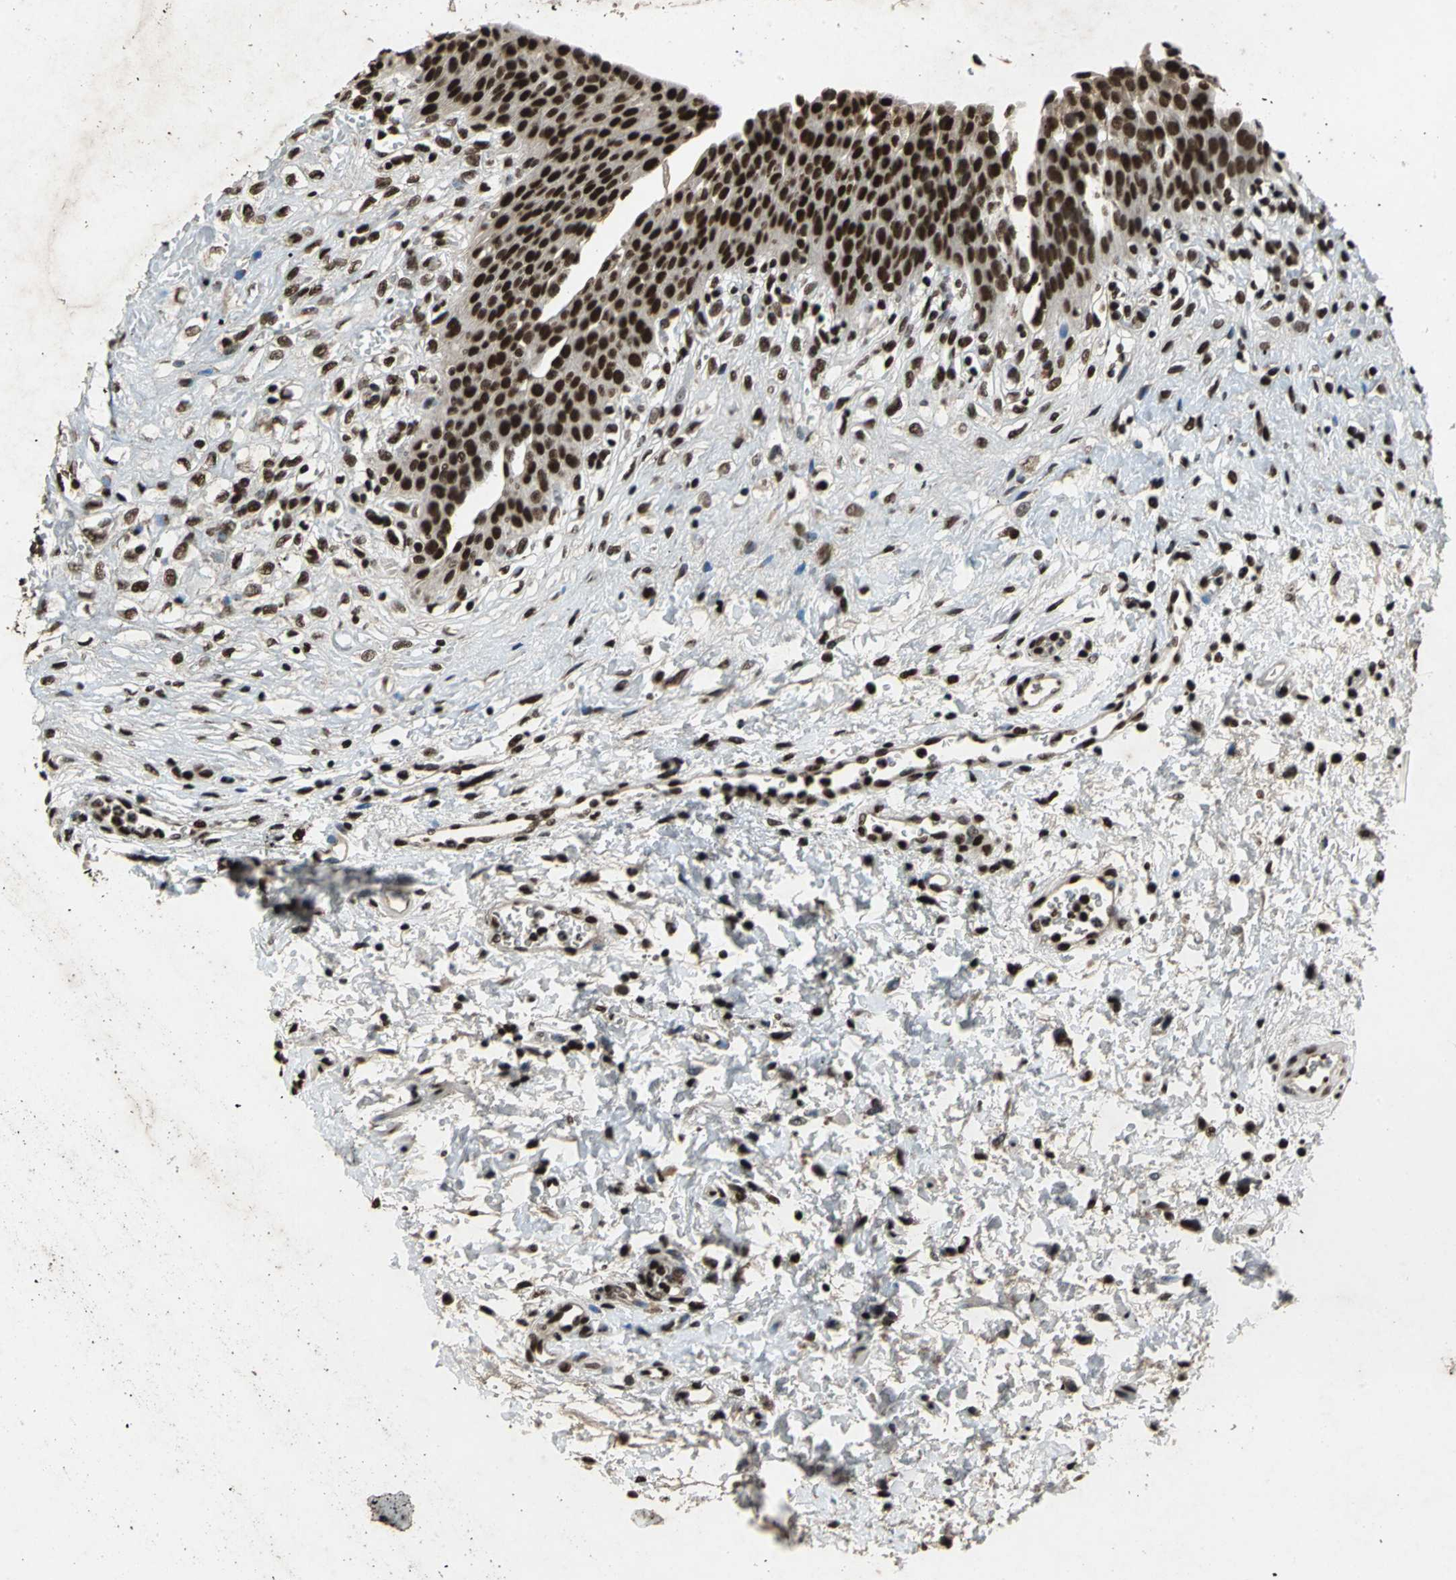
{"staining": {"intensity": "strong", "quantity": ">75%", "location": "nuclear"}, "tissue": "urinary bladder", "cell_type": "Urothelial cells", "image_type": "normal", "snomed": [{"axis": "morphology", "description": "Normal tissue, NOS"}, {"axis": "morphology", "description": "Dysplasia, NOS"}, {"axis": "topography", "description": "Urinary bladder"}], "caption": "Benign urinary bladder was stained to show a protein in brown. There is high levels of strong nuclear staining in approximately >75% of urothelial cells. (Stains: DAB (3,3'-diaminobenzidine) in brown, nuclei in blue, Microscopy: brightfield microscopy at high magnification).", "gene": "MTA2", "patient": {"sex": "male", "age": 35}}